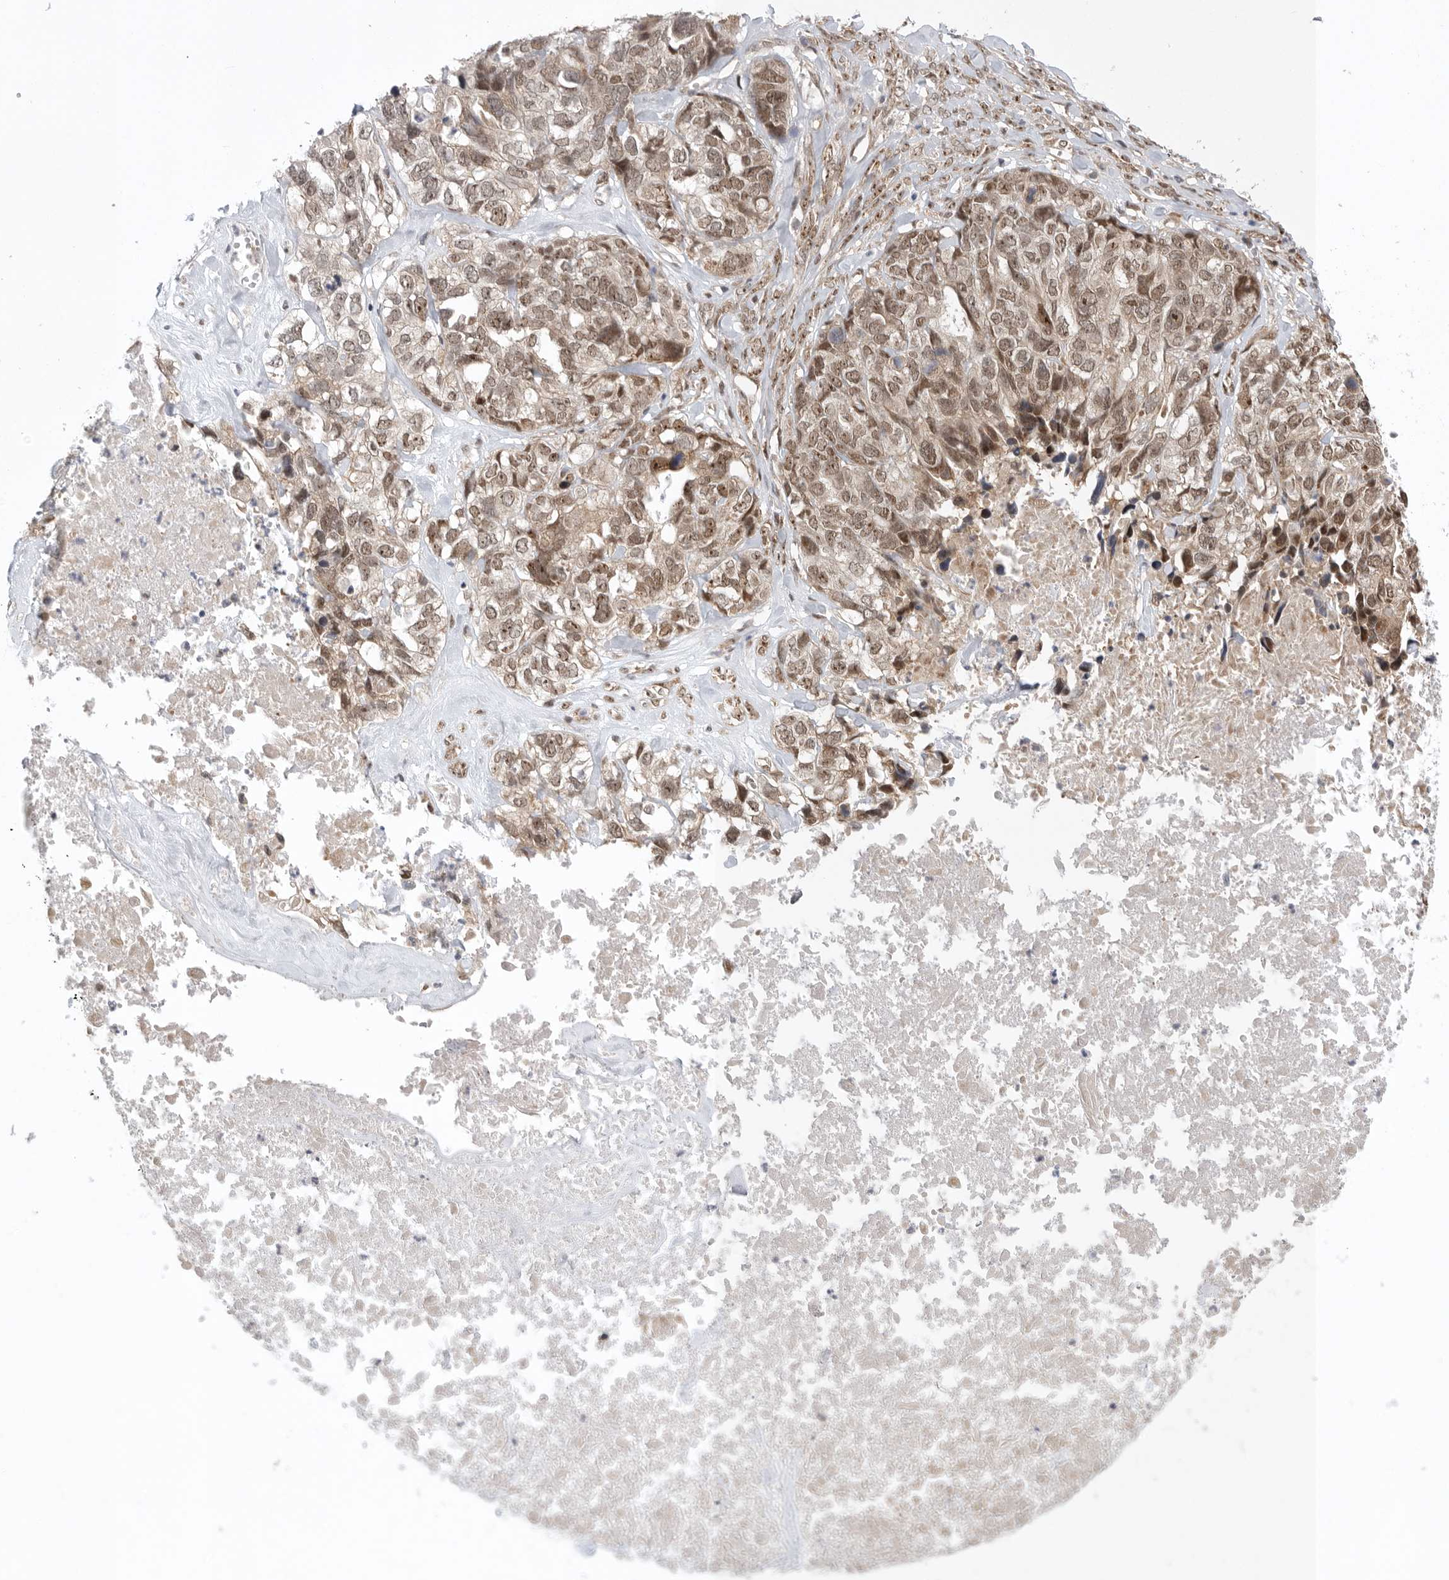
{"staining": {"intensity": "moderate", "quantity": ">75%", "location": "cytoplasmic/membranous,nuclear"}, "tissue": "ovarian cancer", "cell_type": "Tumor cells", "image_type": "cancer", "snomed": [{"axis": "morphology", "description": "Cystadenocarcinoma, serous, NOS"}, {"axis": "topography", "description": "Ovary"}], "caption": "Protein analysis of ovarian serous cystadenocarcinoma tissue reveals moderate cytoplasmic/membranous and nuclear staining in approximately >75% of tumor cells.", "gene": "VPS50", "patient": {"sex": "female", "age": 79}}